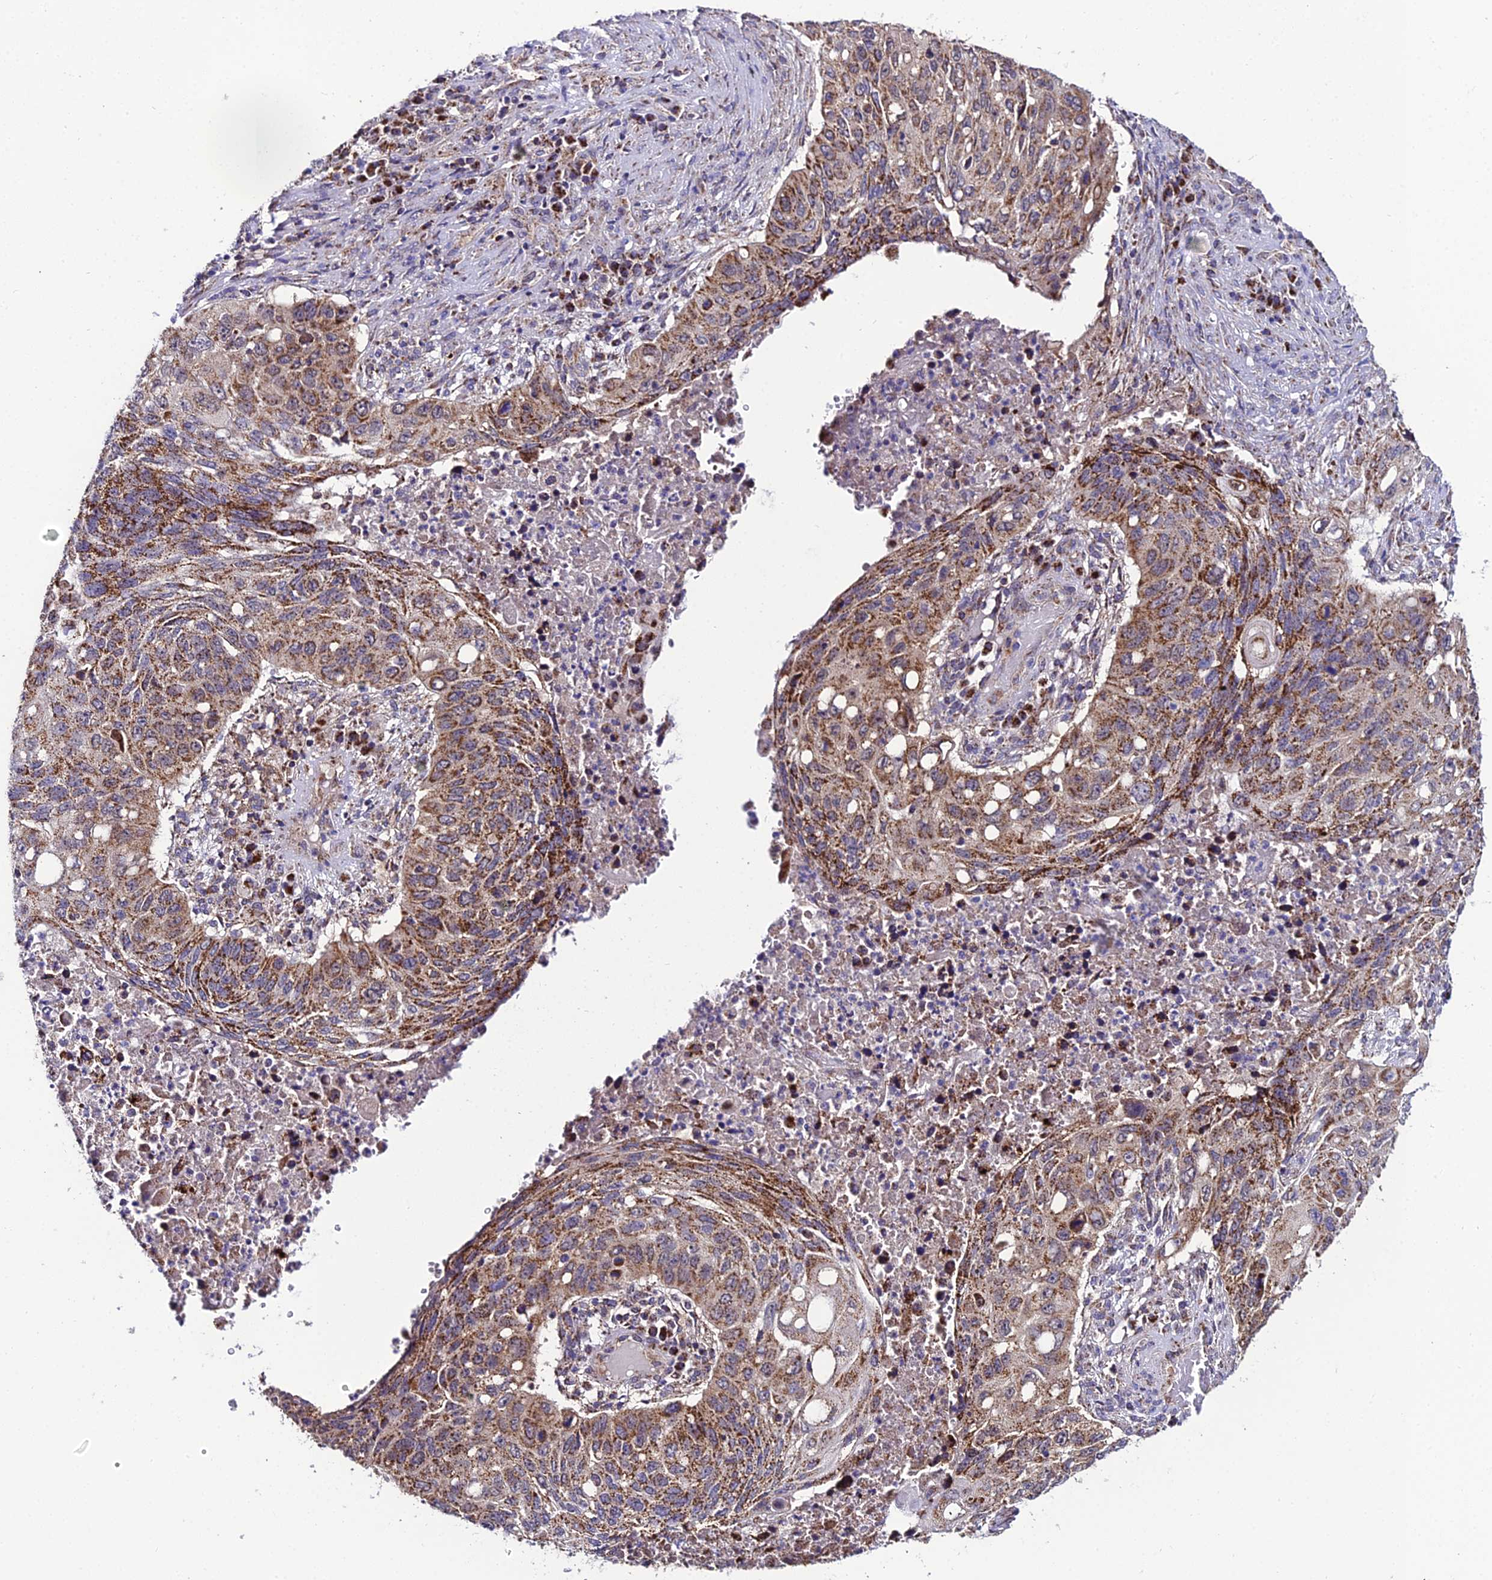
{"staining": {"intensity": "moderate", "quantity": ">75%", "location": "cytoplasmic/membranous"}, "tissue": "lung cancer", "cell_type": "Tumor cells", "image_type": "cancer", "snomed": [{"axis": "morphology", "description": "Squamous cell carcinoma, NOS"}, {"axis": "topography", "description": "Lung"}], "caption": "An immunohistochemistry (IHC) histopathology image of neoplastic tissue is shown. Protein staining in brown labels moderate cytoplasmic/membranous positivity in lung cancer (squamous cell carcinoma) within tumor cells.", "gene": "PSMD2", "patient": {"sex": "female", "age": 63}}